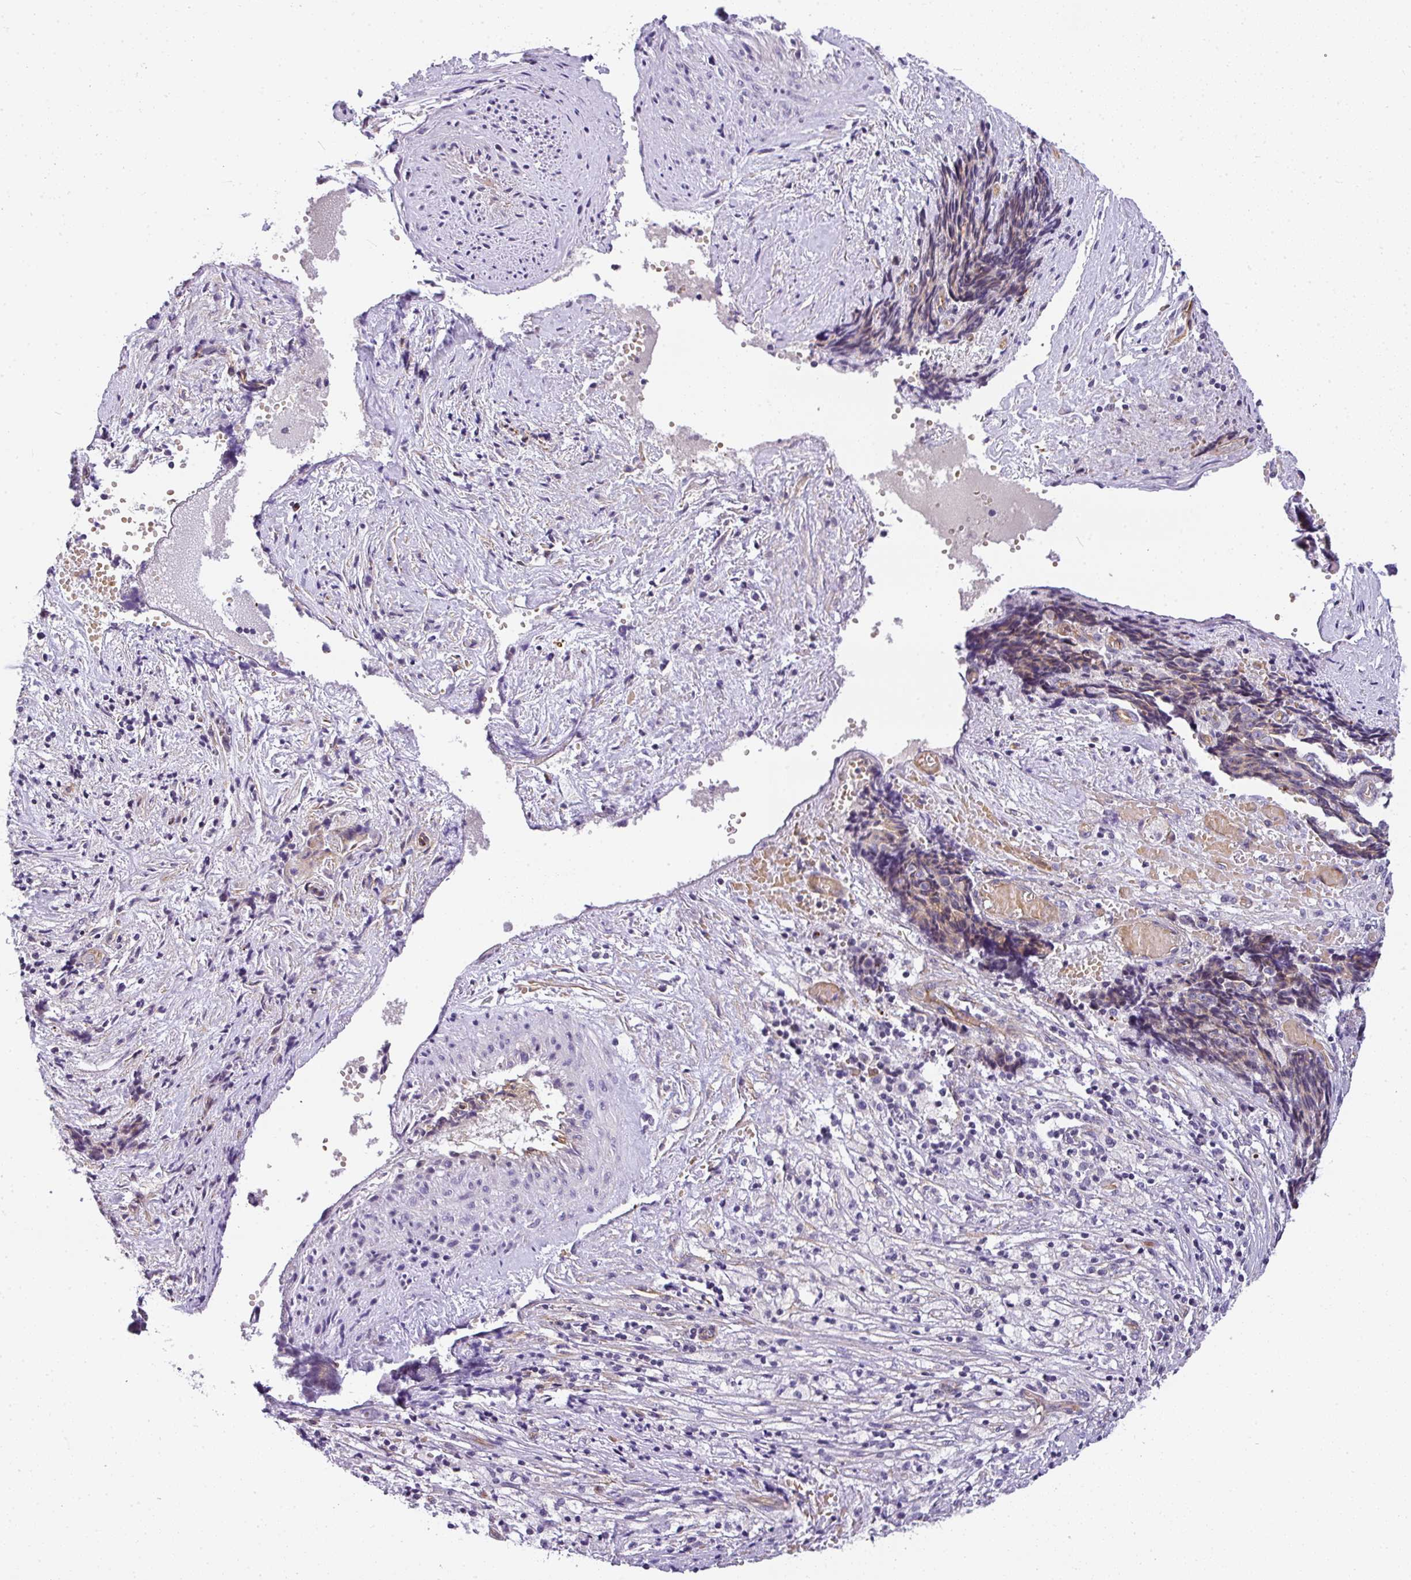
{"staining": {"intensity": "negative", "quantity": "none", "location": "none"}, "tissue": "ovarian cancer", "cell_type": "Tumor cells", "image_type": "cancer", "snomed": [{"axis": "morphology", "description": "Carcinoma, endometroid"}, {"axis": "topography", "description": "Ovary"}], "caption": "Ovarian endometroid carcinoma stained for a protein using IHC reveals no expression tumor cells.", "gene": "OR11H4", "patient": {"sex": "female", "age": 42}}